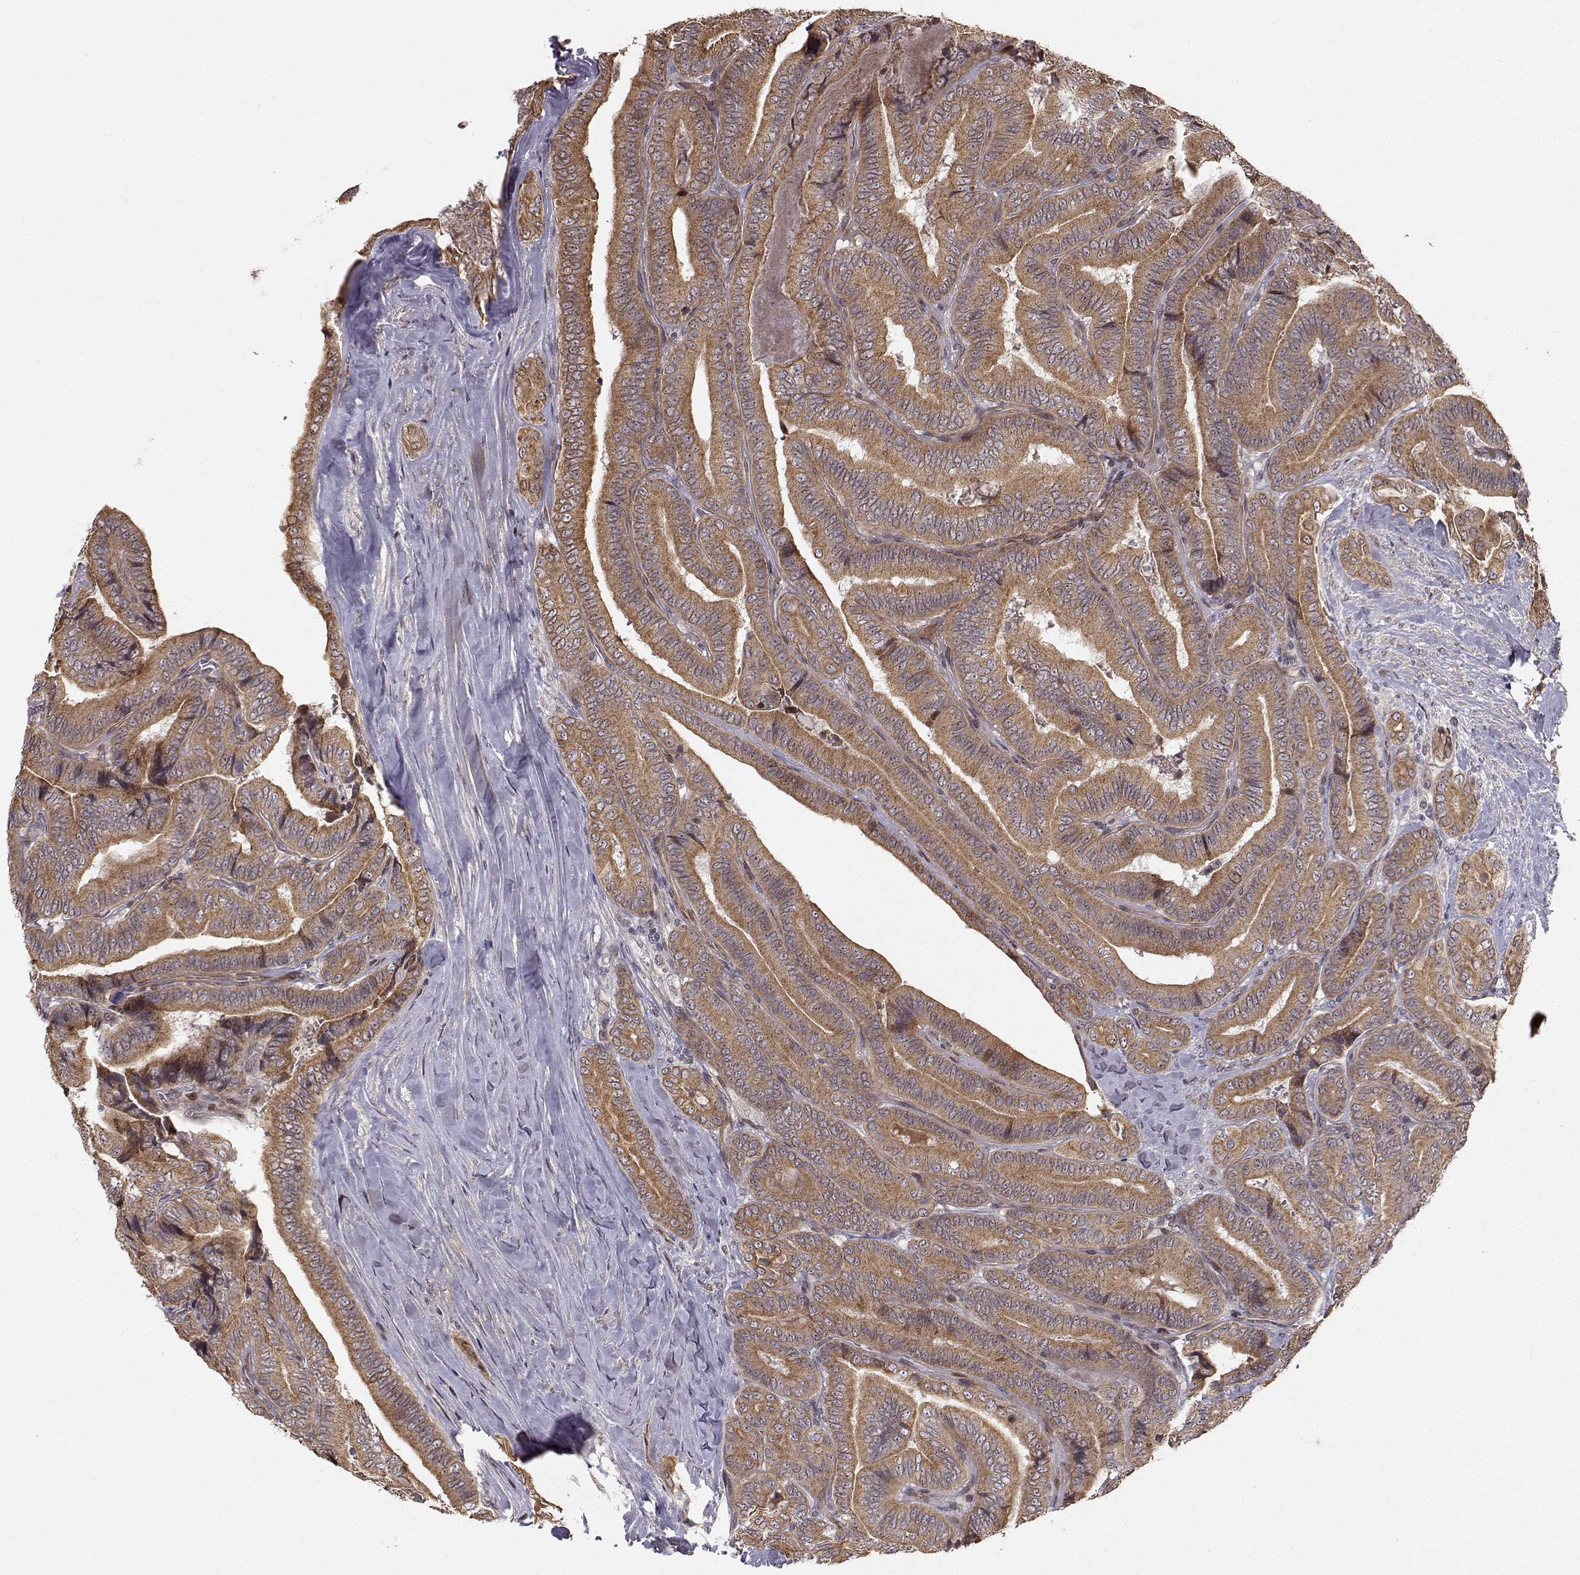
{"staining": {"intensity": "moderate", "quantity": ">75%", "location": "cytoplasmic/membranous"}, "tissue": "thyroid cancer", "cell_type": "Tumor cells", "image_type": "cancer", "snomed": [{"axis": "morphology", "description": "Papillary adenocarcinoma, NOS"}, {"axis": "topography", "description": "Thyroid gland"}], "caption": "Immunohistochemistry image of thyroid cancer (papillary adenocarcinoma) stained for a protein (brown), which exhibits medium levels of moderate cytoplasmic/membranous positivity in about >75% of tumor cells.", "gene": "APC", "patient": {"sex": "male", "age": 61}}